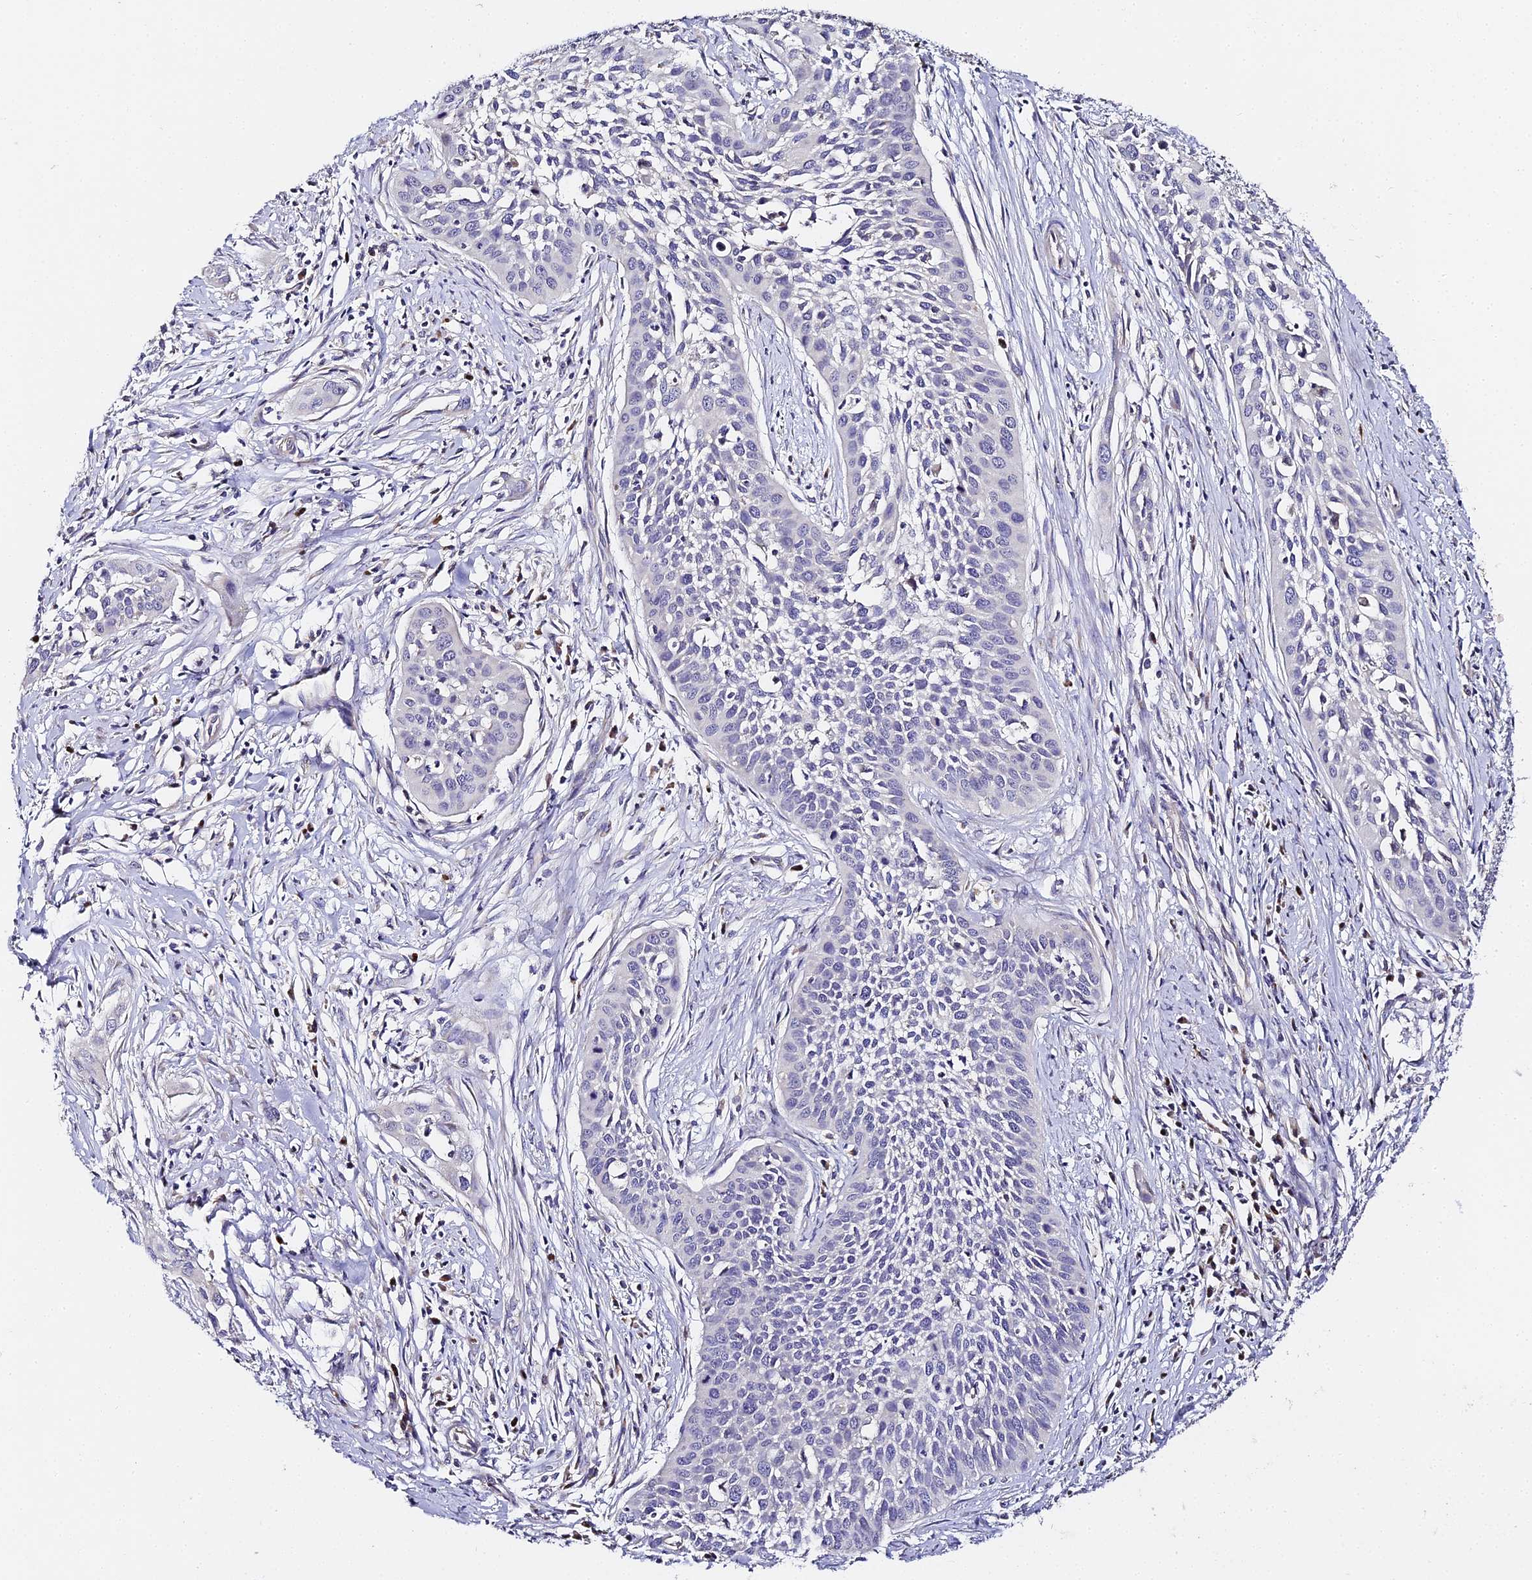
{"staining": {"intensity": "negative", "quantity": "none", "location": "none"}, "tissue": "cervical cancer", "cell_type": "Tumor cells", "image_type": "cancer", "snomed": [{"axis": "morphology", "description": "Squamous cell carcinoma, NOS"}, {"axis": "topography", "description": "Cervix"}], "caption": "Immunohistochemistry (IHC) photomicrograph of neoplastic tissue: cervical cancer (squamous cell carcinoma) stained with DAB (3,3'-diaminobenzidine) shows no significant protein staining in tumor cells.", "gene": "SERP1", "patient": {"sex": "female", "age": 34}}